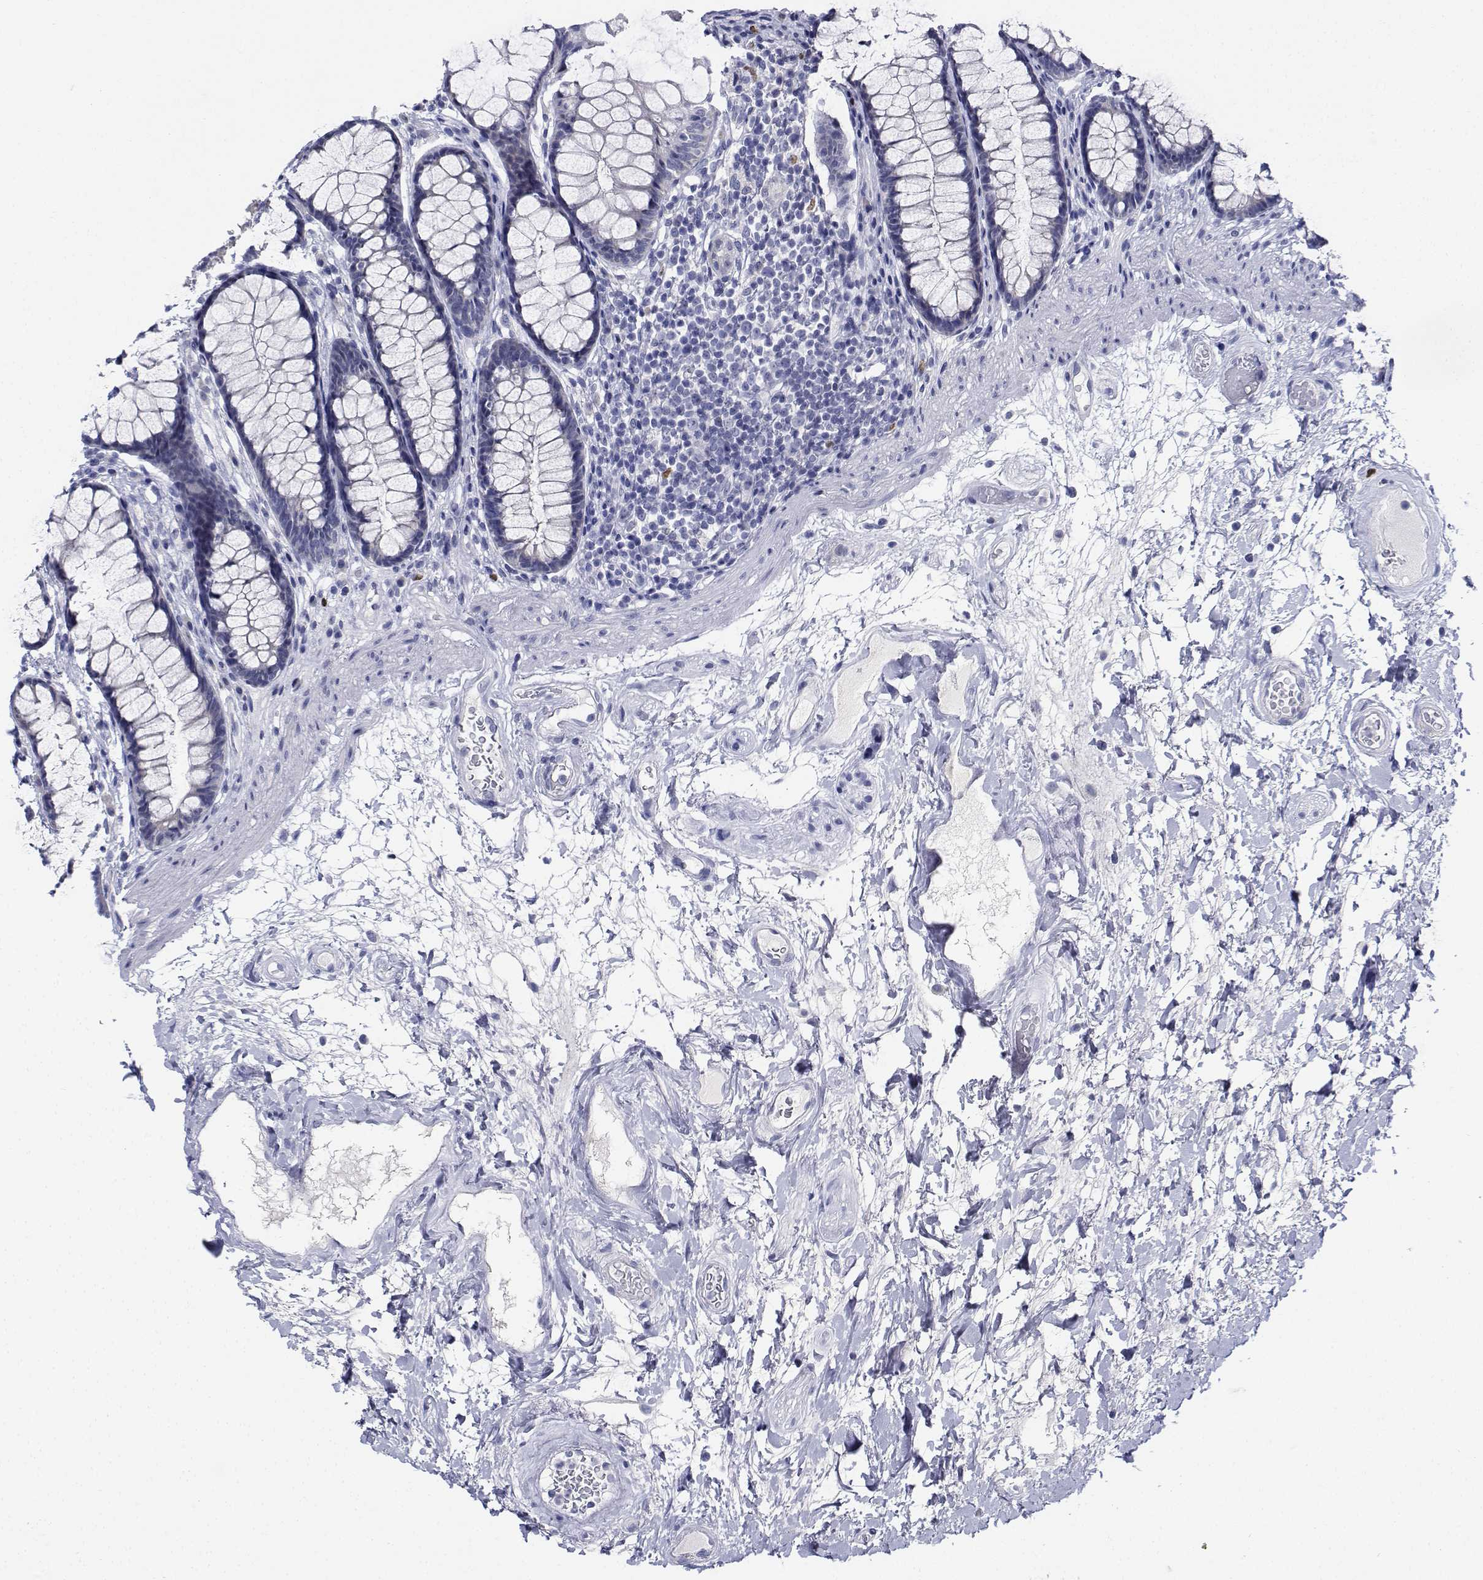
{"staining": {"intensity": "negative", "quantity": "none", "location": "none"}, "tissue": "rectum", "cell_type": "Glandular cells", "image_type": "normal", "snomed": [{"axis": "morphology", "description": "Normal tissue, NOS"}, {"axis": "topography", "description": "Rectum"}], "caption": "This is a photomicrograph of IHC staining of normal rectum, which shows no staining in glandular cells. (Stains: DAB (3,3'-diaminobenzidine) IHC with hematoxylin counter stain, Microscopy: brightfield microscopy at high magnification).", "gene": "PLXNA4", "patient": {"sex": "male", "age": 72}}